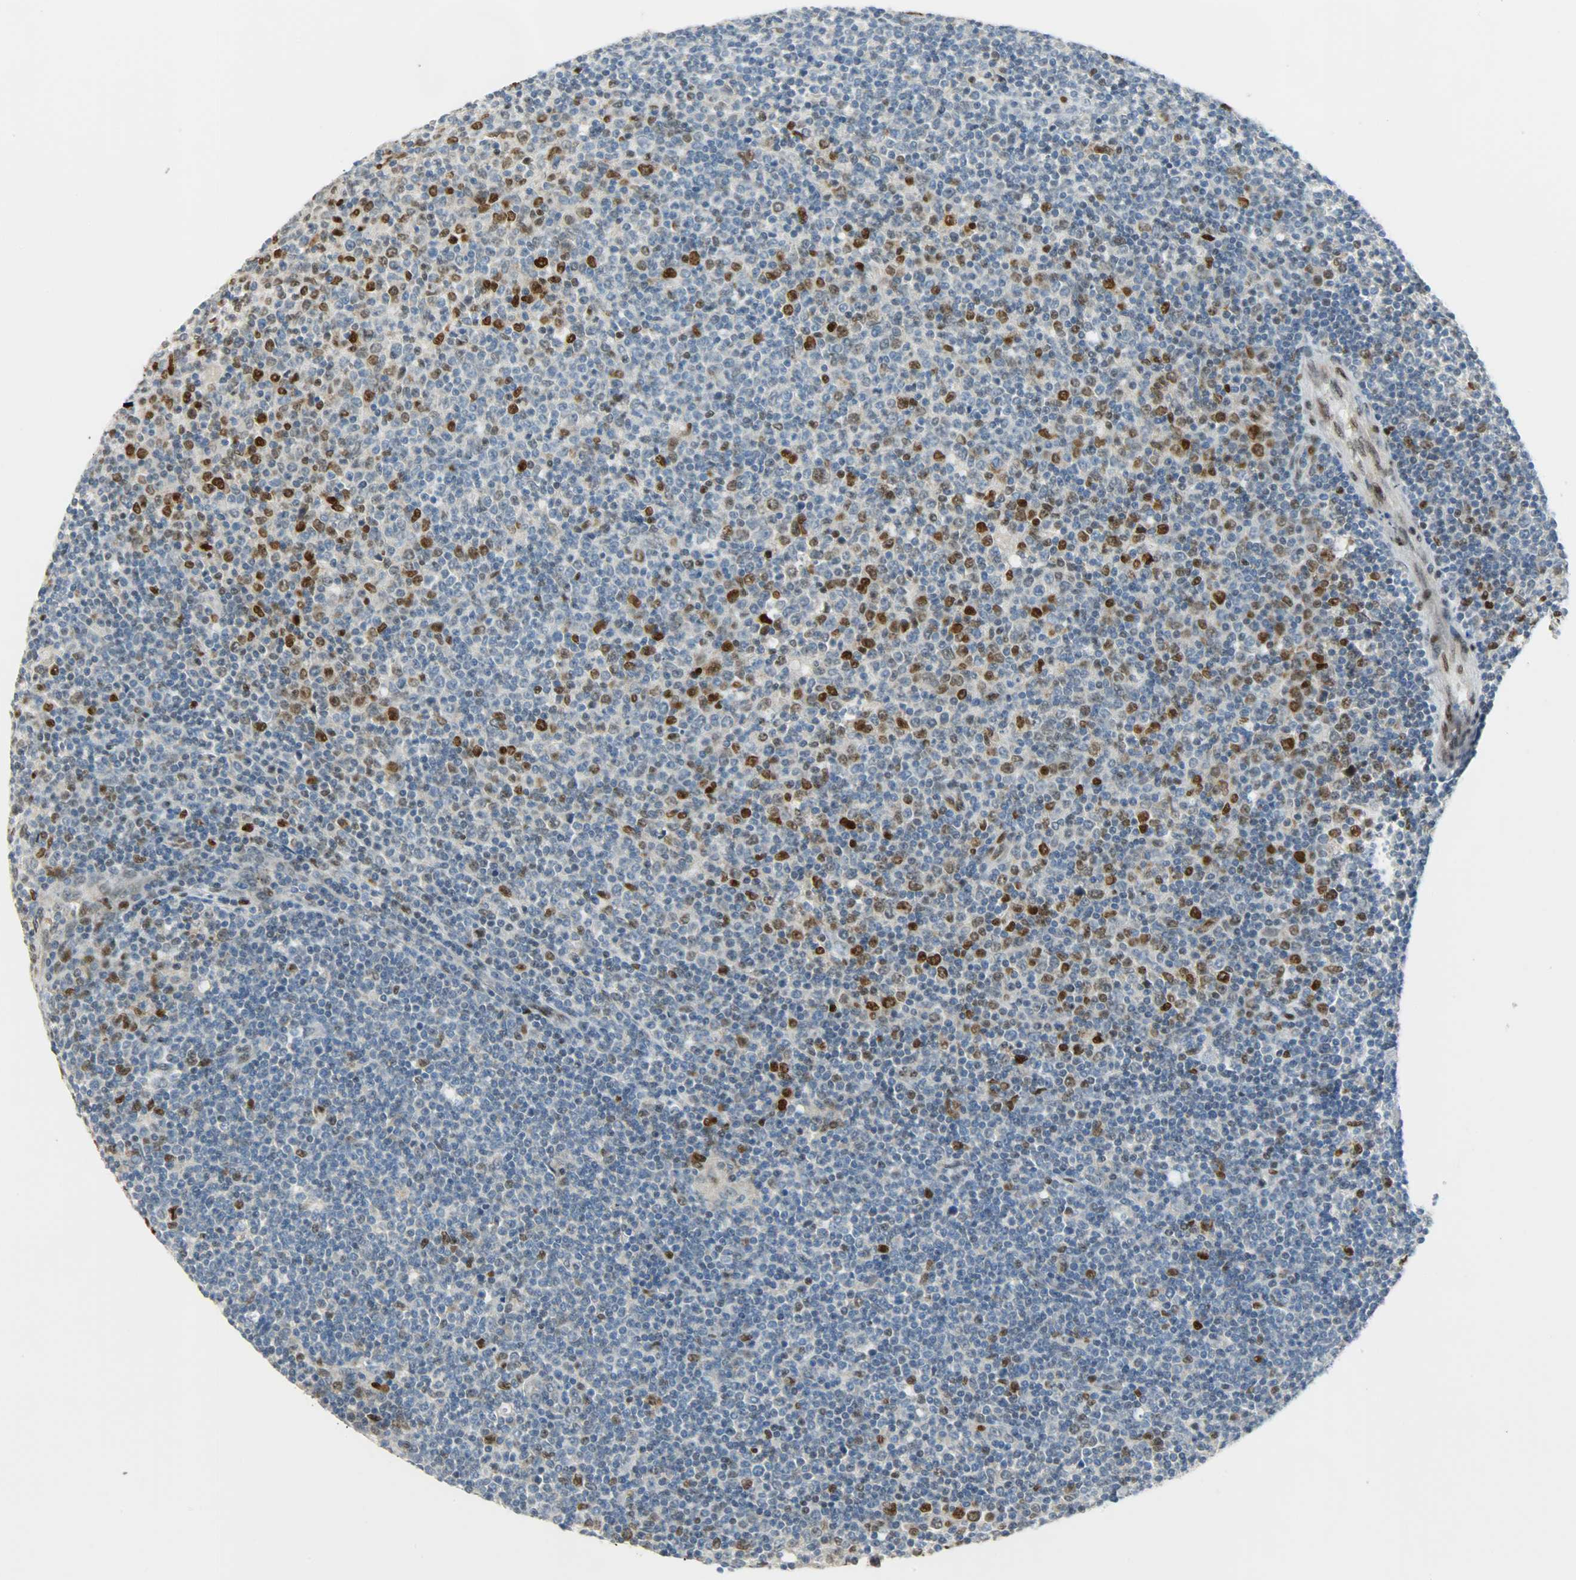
{"staining": {"intensity": "negative", "quantity": "none", "location": "none"}, "tissue": "lymphoma", "cell_type": "Tumor cells", "image_type": "cancer", "snomed": [{"axis": "morphology", "description": "Malignant lymphoma, non-Hodgkin's type, Low grade"}, {"axis": "topography", "description": "Lymph node"}], "caption": "IHC micrograph of neoplastic tissue: human low-grade malignant lymphoma, non-Hodgkin's type stained with DAB (3,3'-diaminobenzidine) reveals no significant protein expression in tumor cells.", "gene": "JUNB", "patient": {"sex": "male", "age": 70}}